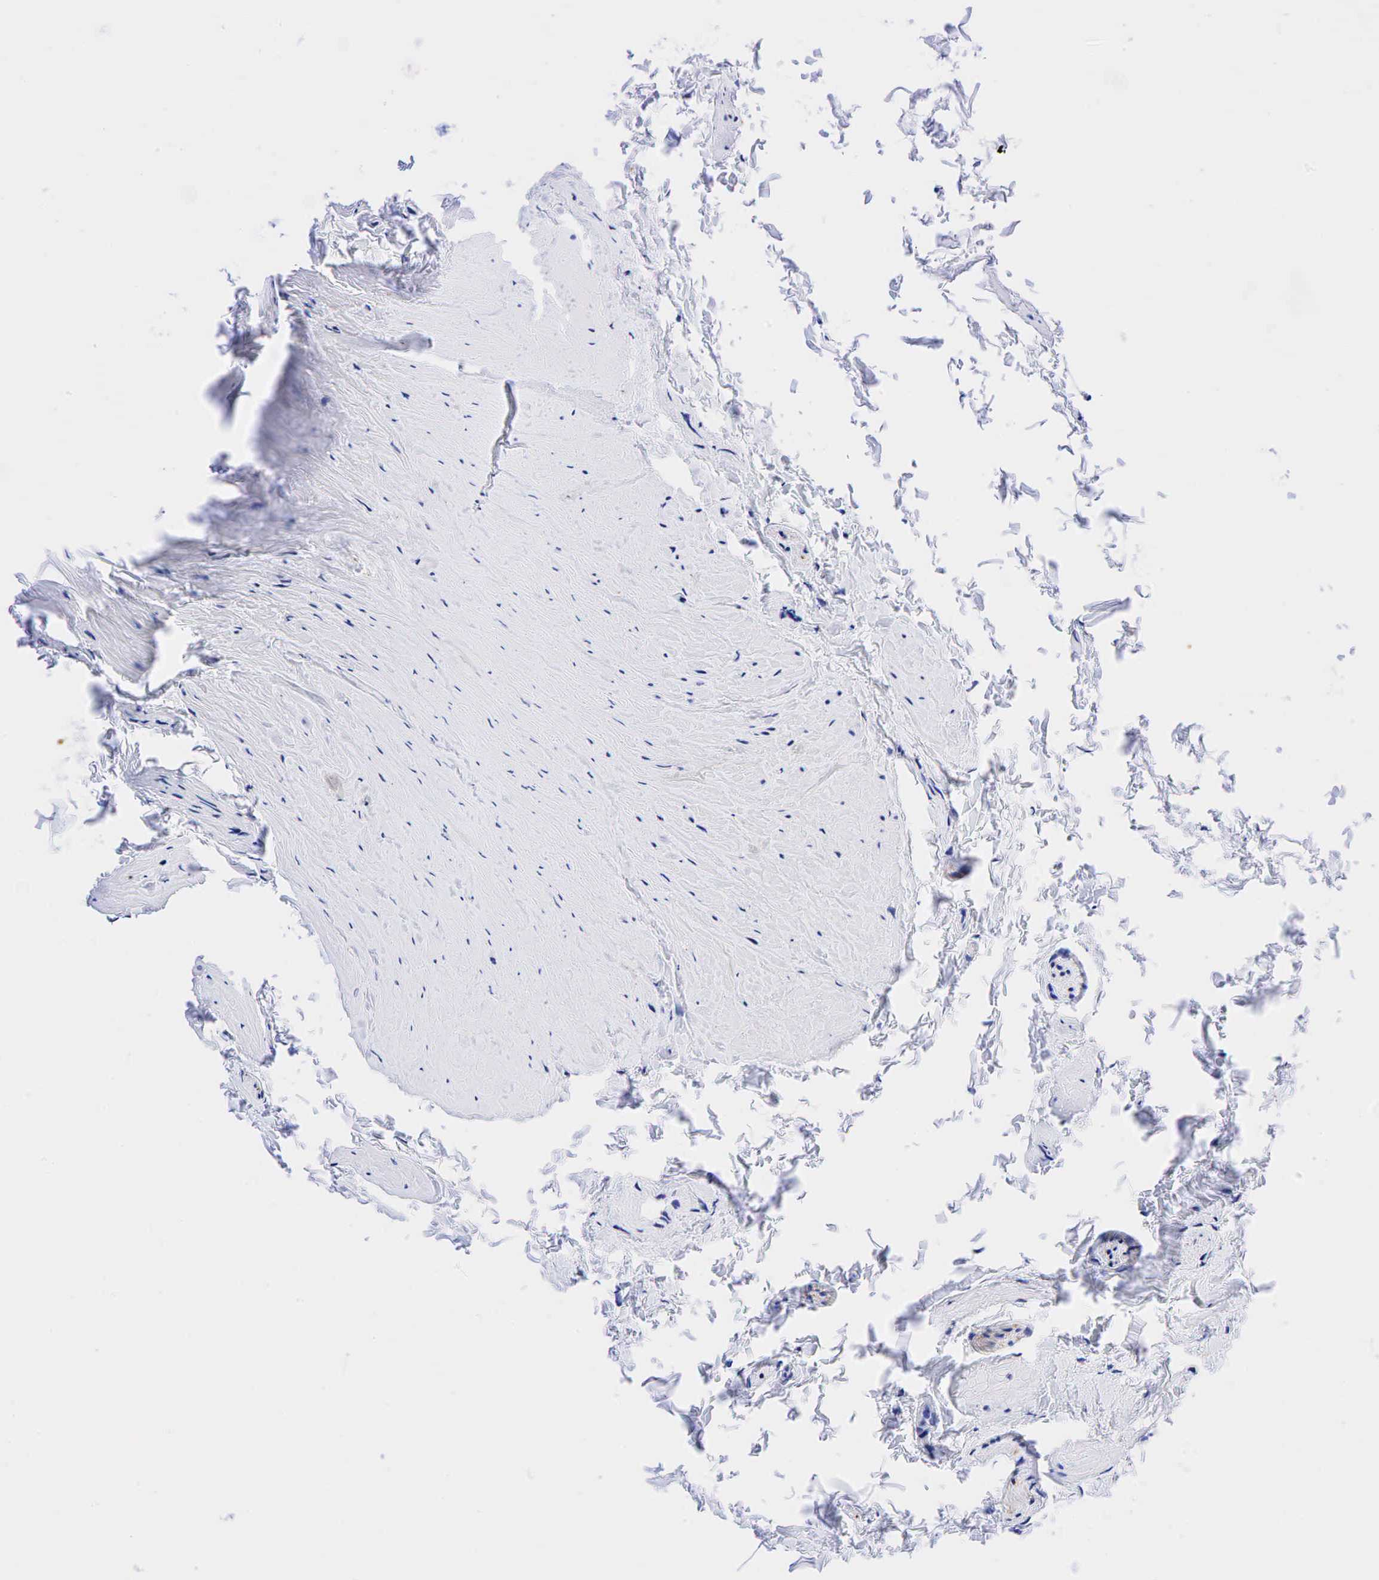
{"staining": {"intensity": "negative", "quantity": "none", "location": "none"}, "tissue": "epididymis", "cell_type": "Glandular cells", "image_type": "normal", "snomed": [{"axis": "morphology", "description": "Normal tissue, NOS"}, {"axis": "topography", "description": "Epididymis"}], "caption": "The histopathology image displays no staining of glandular cells in benign epididymis.", "gene": "CHGA", "patient": {"sex": "male", "age": 47}}